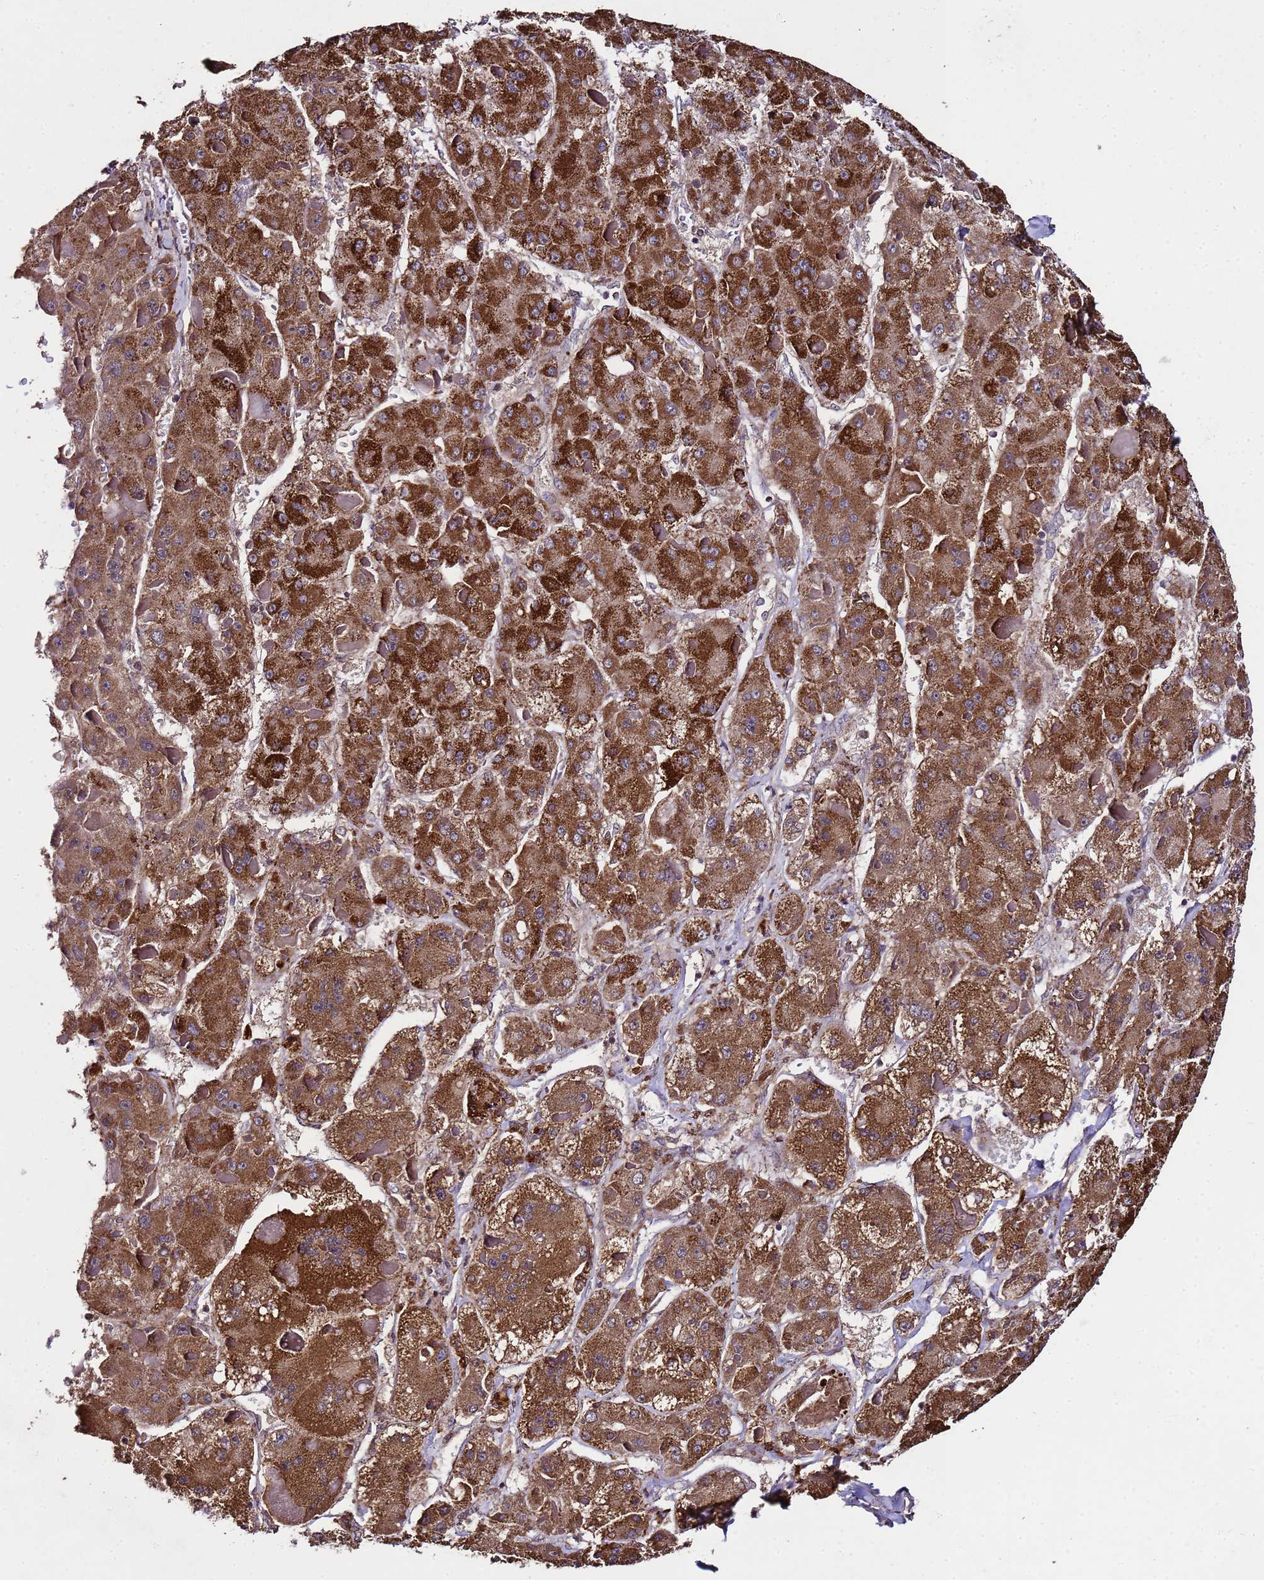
{"staining": {"intensity": "strong", "quantity": ">75%", "location": "cytoplasmic/membranous"}, "tissue": "liver cancer", "cell_type": "Tumor cells", "image_type": "cancer", "snomed": [{"axis": "morphology", "description": "Carcinoma, Hepatocellular, NOS"}, {"axis": "topography", "description": "Liver"}], "caption": "A high amount of strong cytoplasmic/membranous positivity is appreciated in approximately >75% of tumor cells in liver hepatocellular carcinoma tissue. (DAB (3,3'-diaminobenzidine) IHC with brightfield microscopy, high magnification).", "gene": "HSPBAP1", "patient": {"sex": "female", "age": 73}}